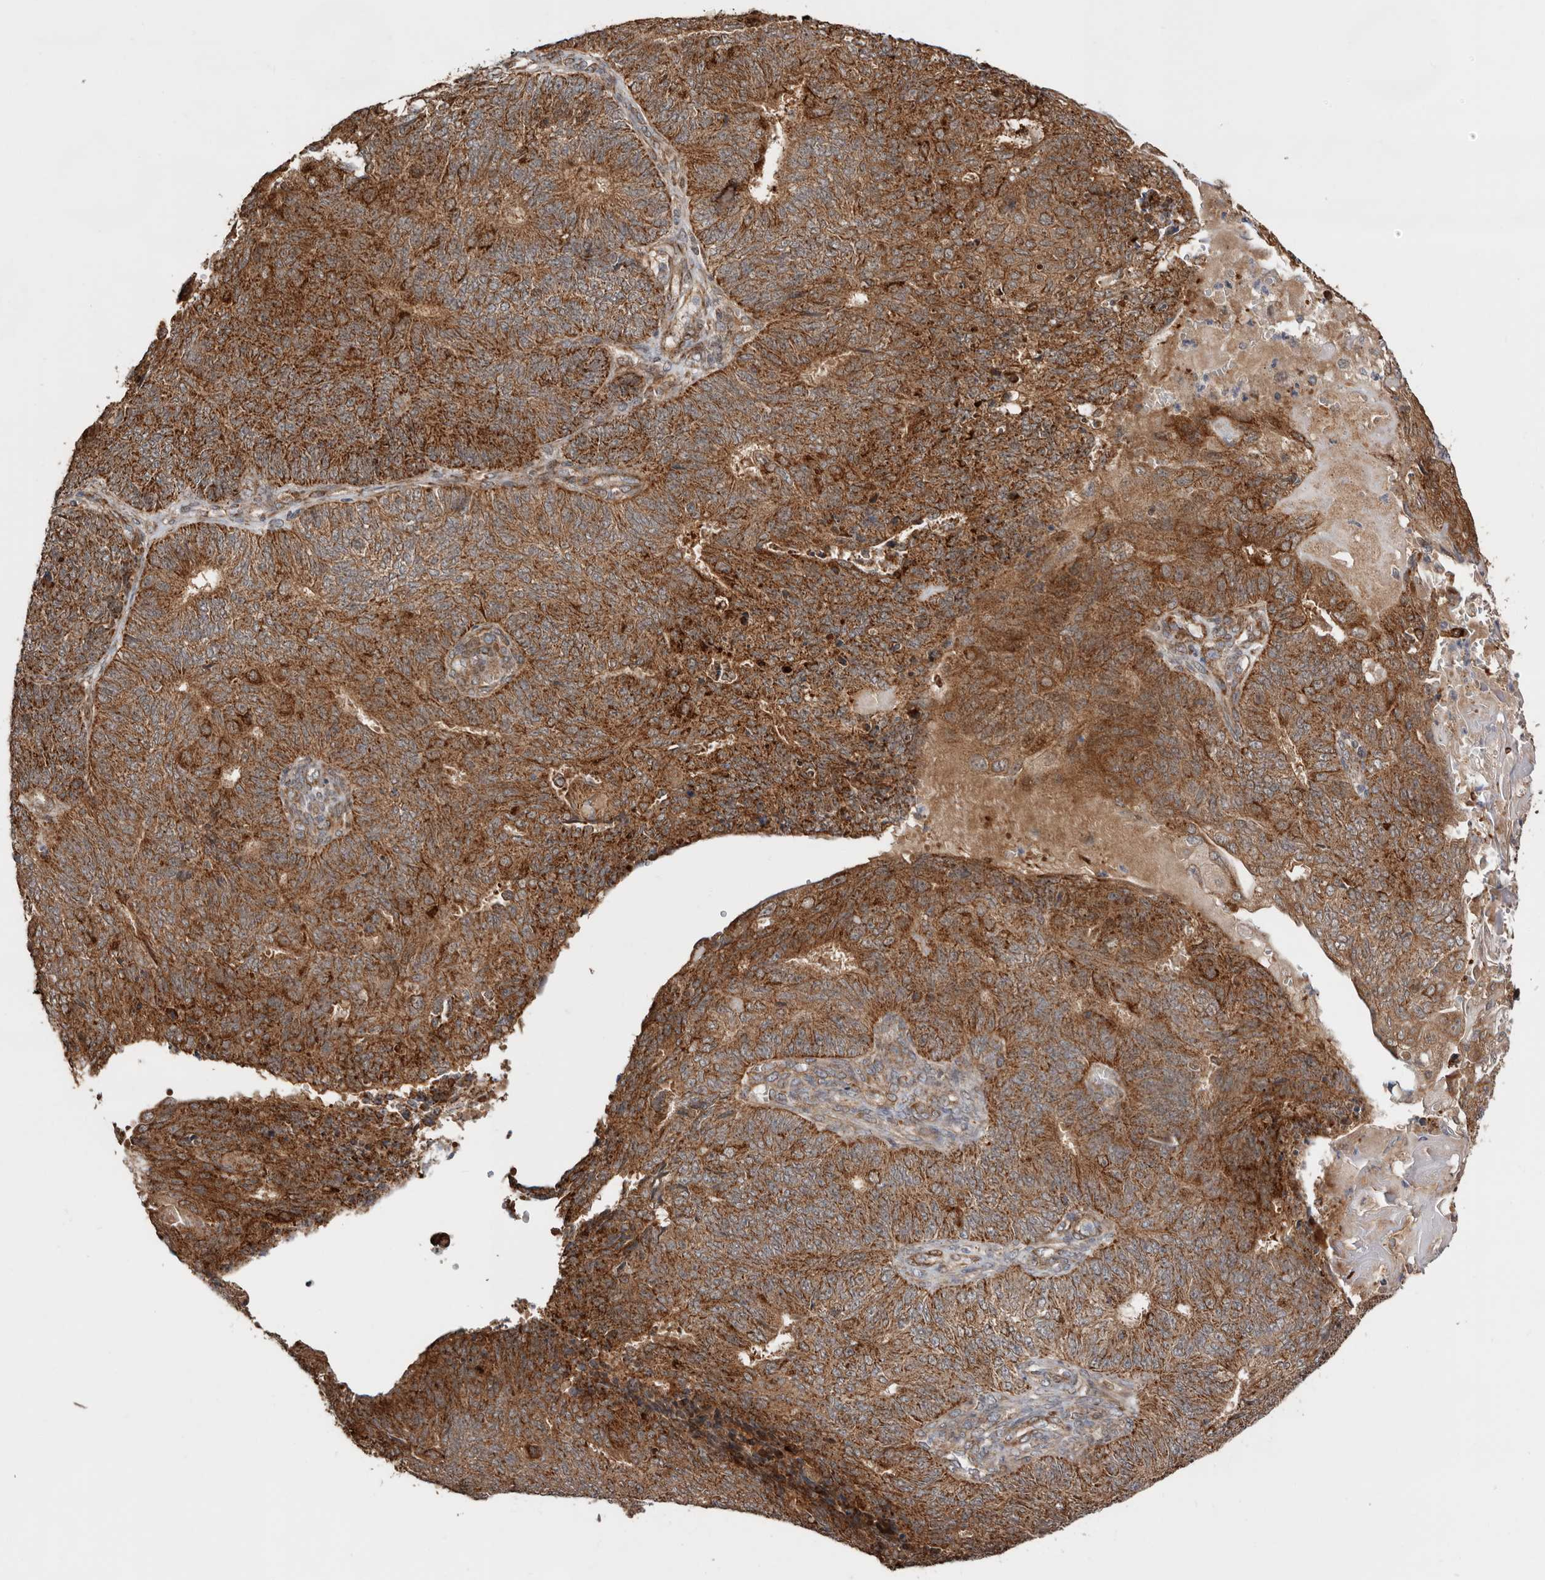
{"staining": {"intensity": "strong", "quantity": ">75%", "location": "cytoplasmic/membranous"}, "tissue": "endometrial cancer", "cell_type": "Tumor cells", "image_type": "cancer", "snomed": [{"axis": "morphology", "description": "Adenocarcinoma, NOS"}, {"axis": "topography", "description": "Endometrium"}], "caption": "About >75% of tumor cells in adenocarcinoma (endometrial) demonstrate strong cytoplasmic/membranous protein positivity as visualized by brown immunohistochemical staining.", "gene": "PROKR1", "patient": {"sex": "female", "age": 32}}